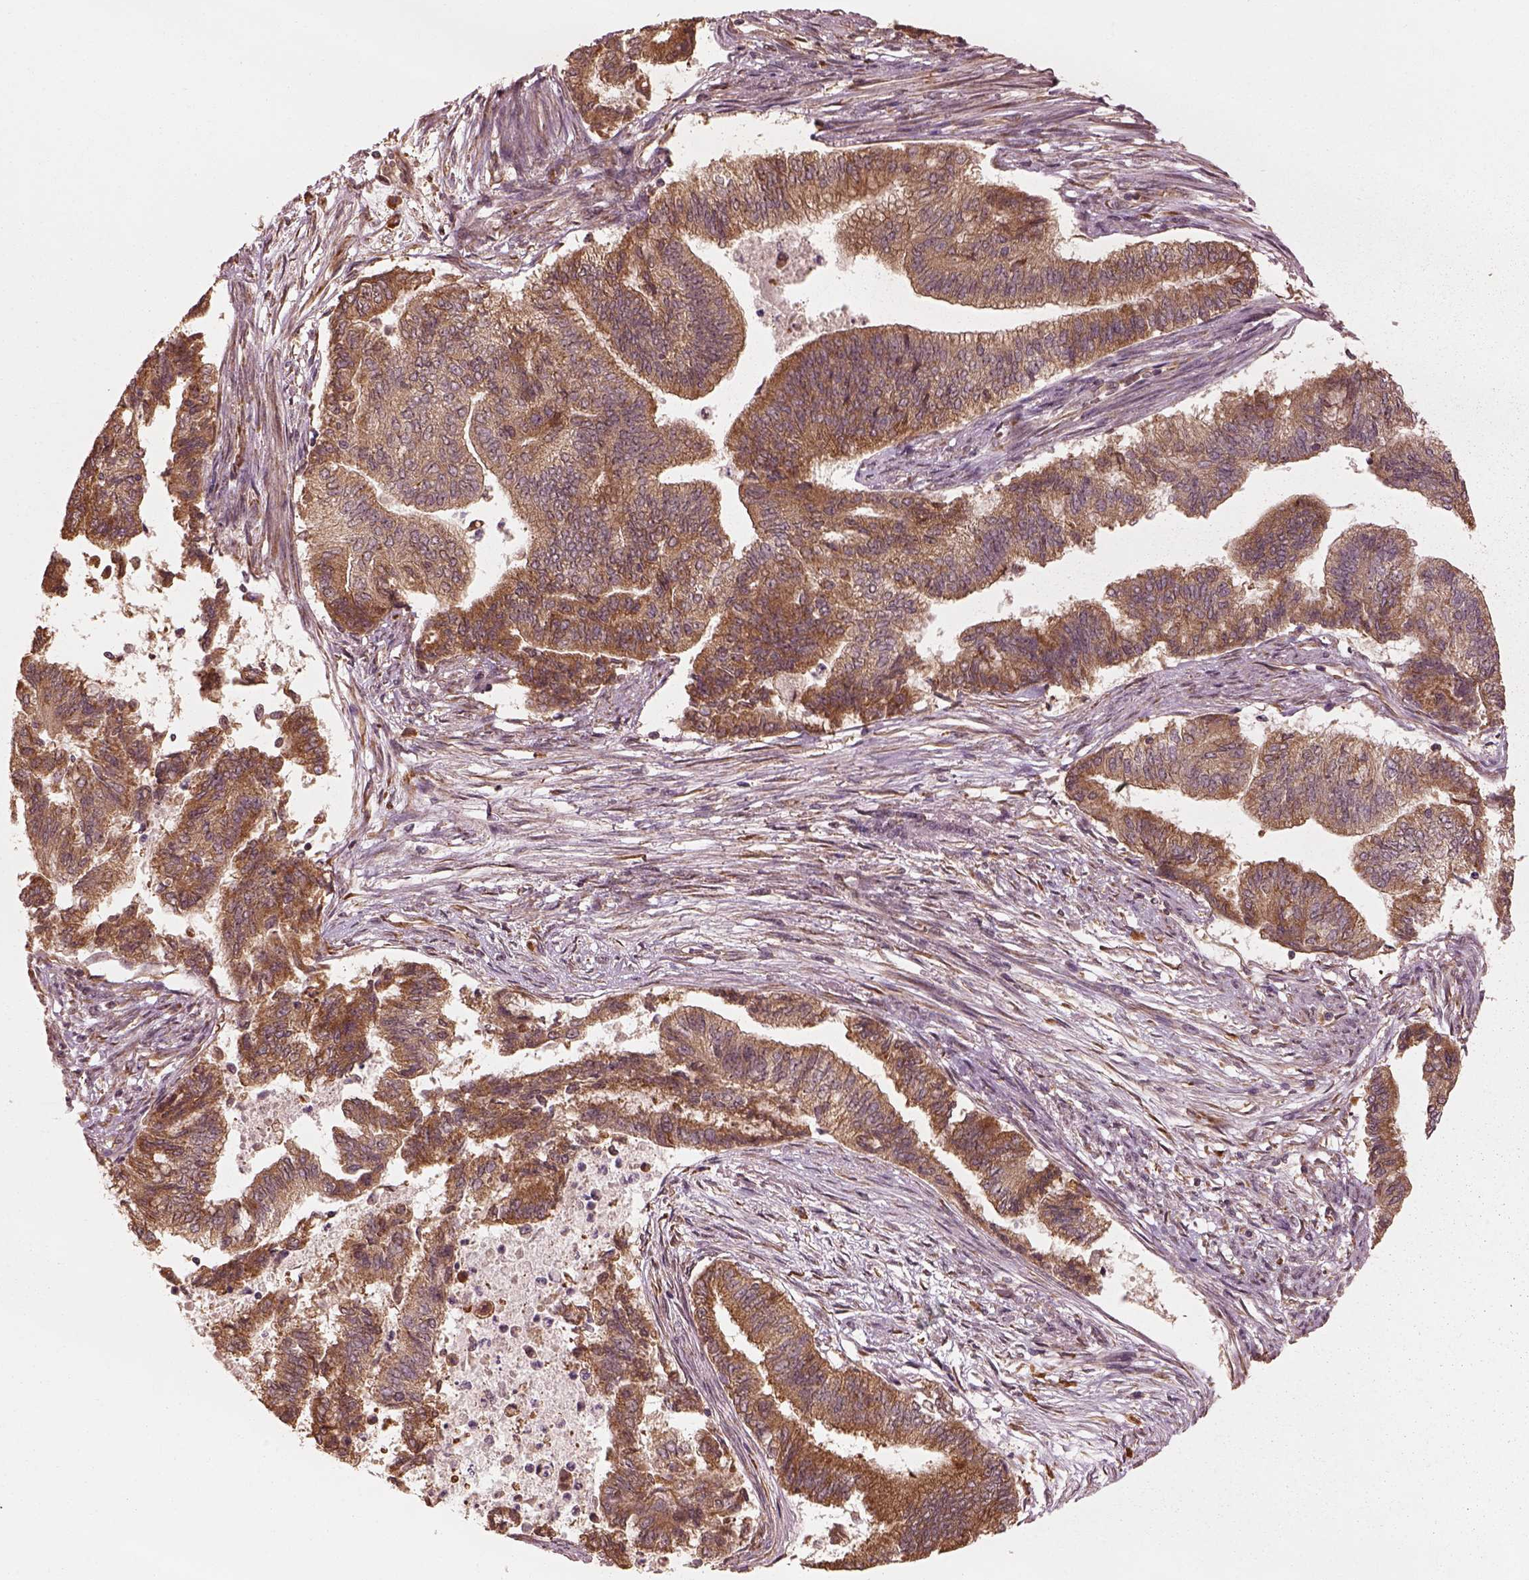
{"staining": {"intensity": "moderate", "quantity": ">75%", "location": "cytoplasmic/membranous"}, "tissue": "endometrial cancer", "cell_type": "Tumor cells", "image_type": "cancer", "snomed": [{"axis": "morphology", "description": "Adenocarcinoma, NOS"}, {"axis": "topography", "description": "Endometrium"}], "caption": "An image showing moderate cytoplasmic/membranous expression in approximately >75% of tumor cells in endometrial cancer, as visualized by brown immunohistochemical staining.", "gene": "RPS5", "patient": {"sex": "female", "age": 65}}